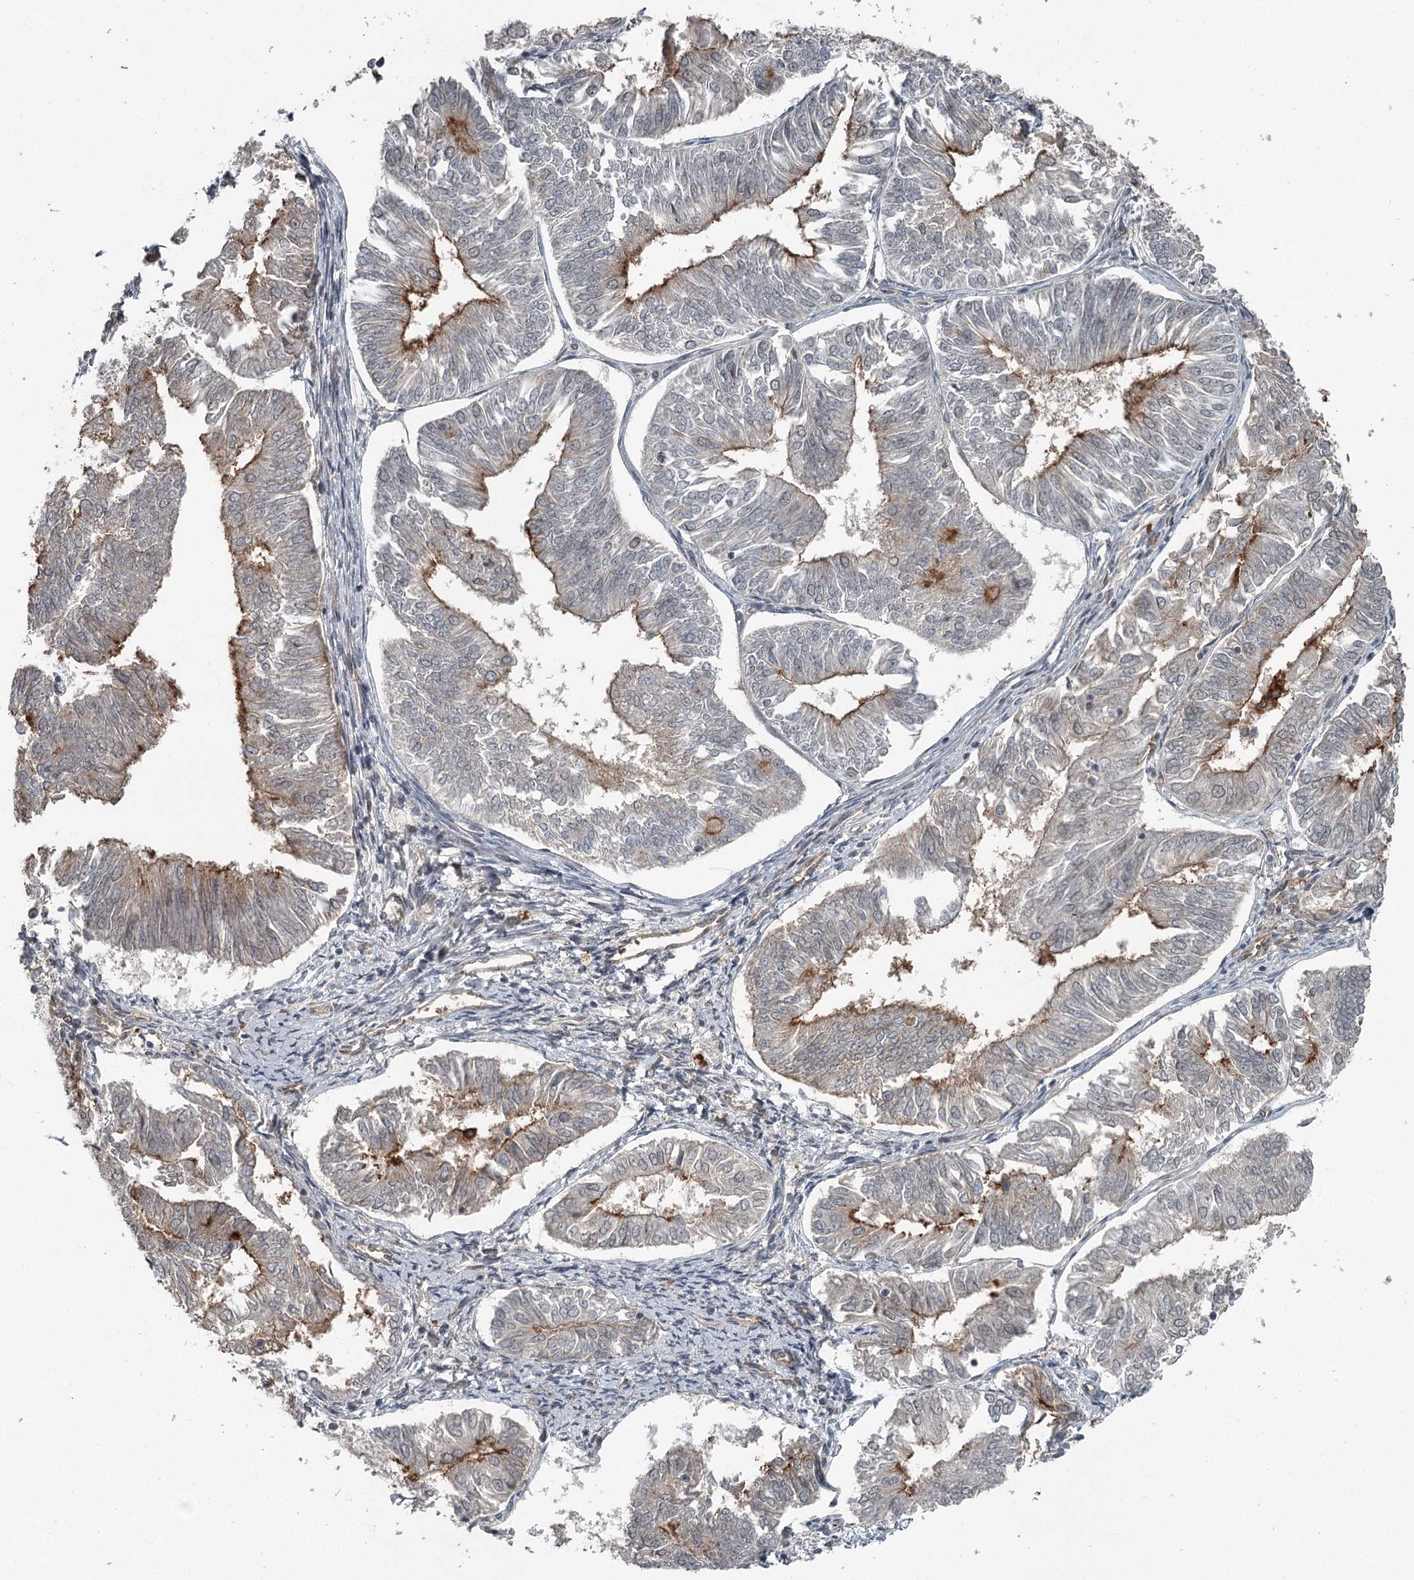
{"staining": {"intensity": "moderate", "quantity": "25%-75%", "location": "cytoplasmic/membranous"}, "tissue": "endometrial cancer", "cell_type": "Tumor cells", "image_type": "cancer", "snomed": [{"axis": "morphology", "description": "Adenocarcinoma, NOS"}, {"axis": "topography", "description": "Endometrium"}], "caption": "Protein staining of endometrial adenocarcinoma tissue shows moderate cytoplasmic/membranous positivity in about 25%-75% of tumor cells.", "gene": "SLC39A8", "patient": {"sex": "female", "age": 58}}